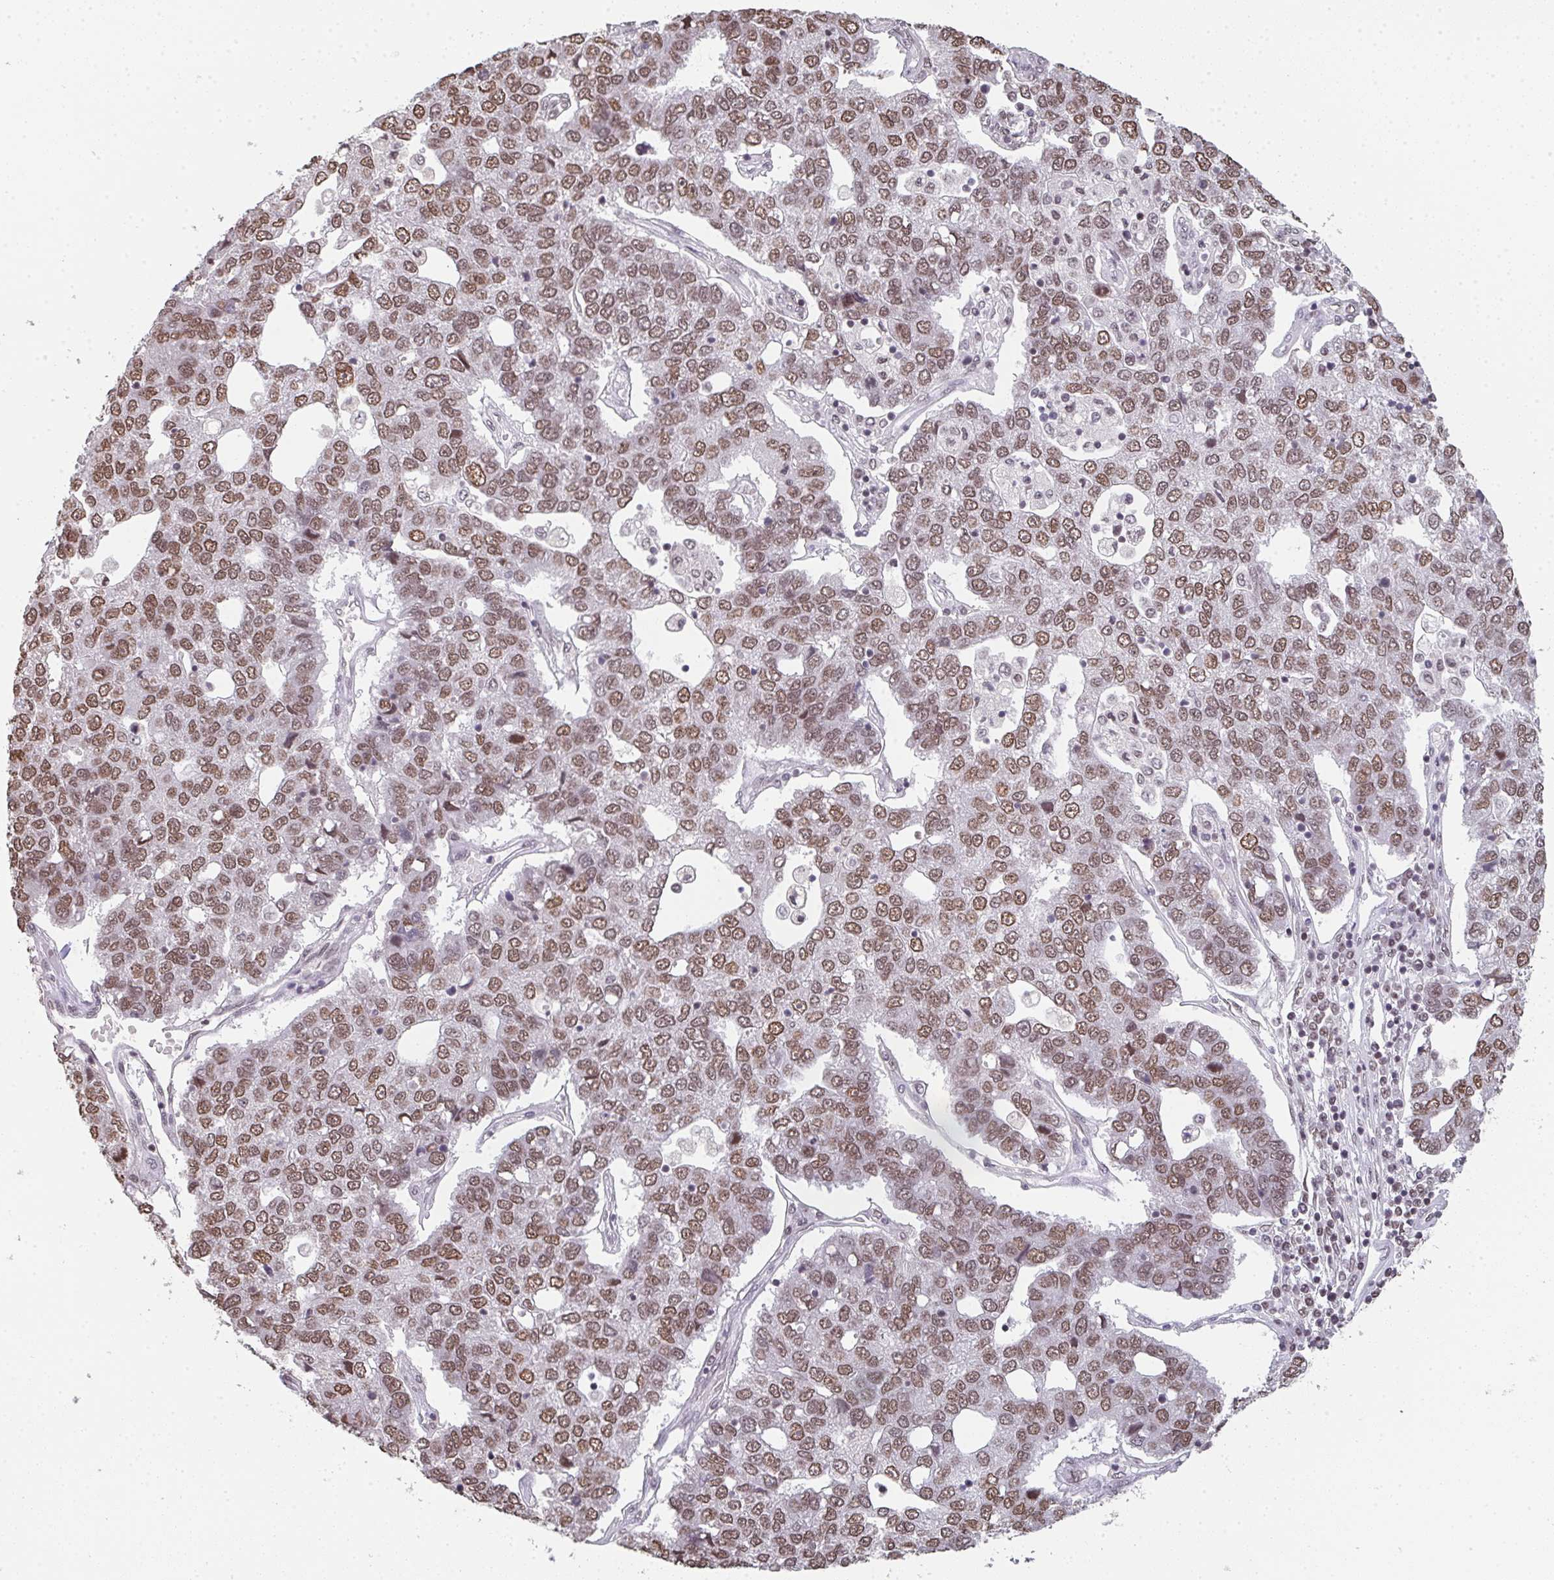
{"staining": {"intensity": "moderate", "quantity": ">75%", "location": "nuclear"}, "tissue": "pancreatic cancer", "cell_type": "Tumor cells", "image_type": "cancer", "snomed": [{"axis": "morphology", "description": "Adenocarcinoma, NOS"}, {"axis": "topography", "description": "Pancreas"}], "caption": "Moderate nuclear protein staining is appreciated in approximately >75% of tumor cells in pancreatic cancer.", "gene": "DKC1", "patient": {"sex": "female", "age": 61}}